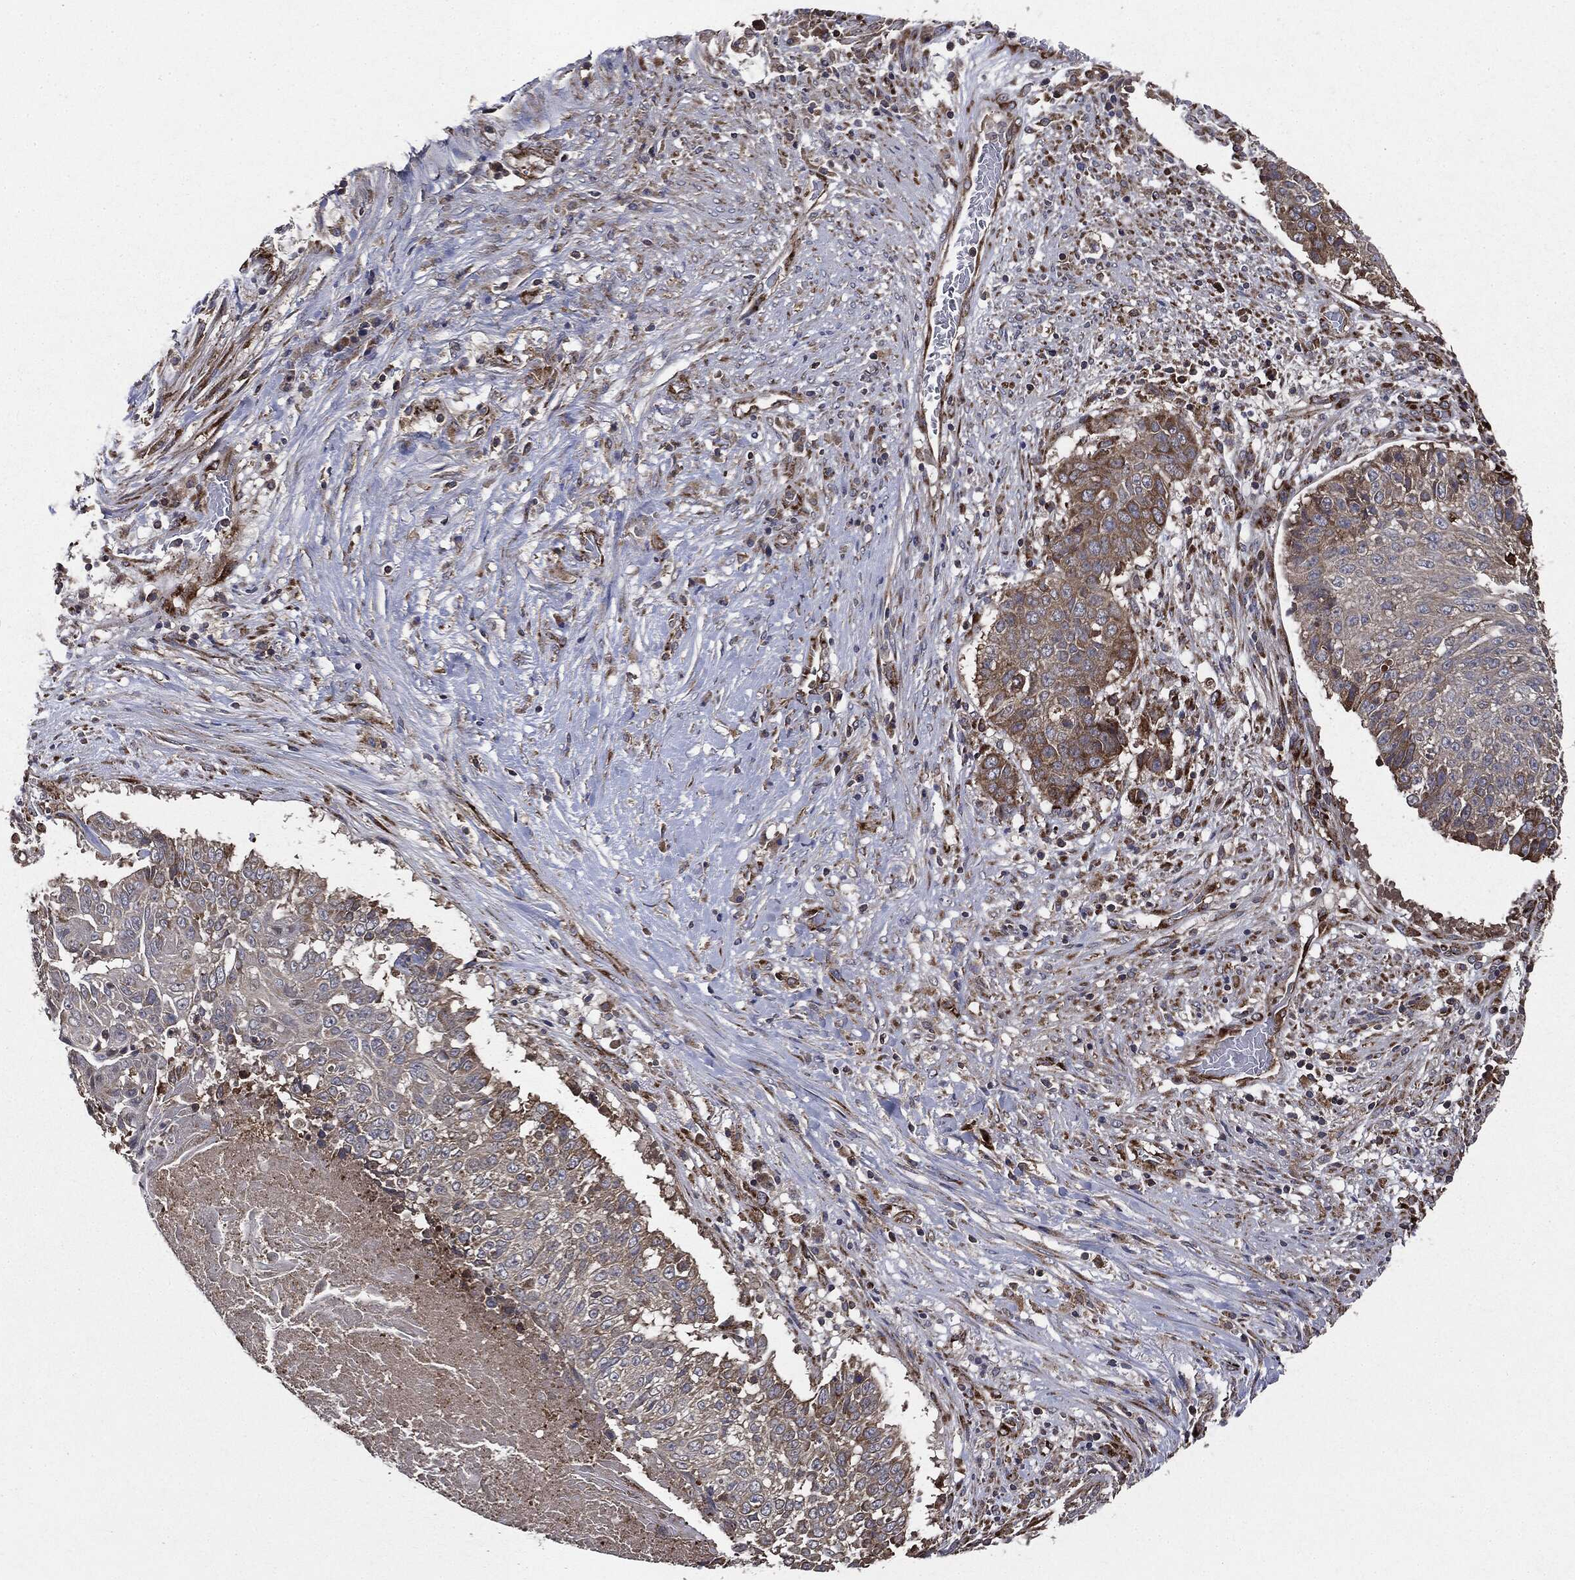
{"staining": {"intensity": "moderate", "quantity": "<25%", "location": "cytoplasmic/membranous"}, "tissue": "lung cancer", "cell_type": "Tumor cells", "image_type": "cancer", "snomed": [{"axis": "morphology", "description": "Squamous cell carcinoma, NOS"}, {"axis": "topography", "description": "Lung"}], "caption": "The photomicrograph exhibits immunohistochemical staining of lung squamous cell carcinoma. There is moderate cytoplasmic/membranous positivity is appreciated in approximately <25% of tumor cells. (Stains: DAB (3,3'-diaminobenzidine) in brown, nuclei in blue, Microscopy: brightfield microscopy at high magnification).", "gene": "PLOD3", "patient": {"sex": "male", "age": 64}}